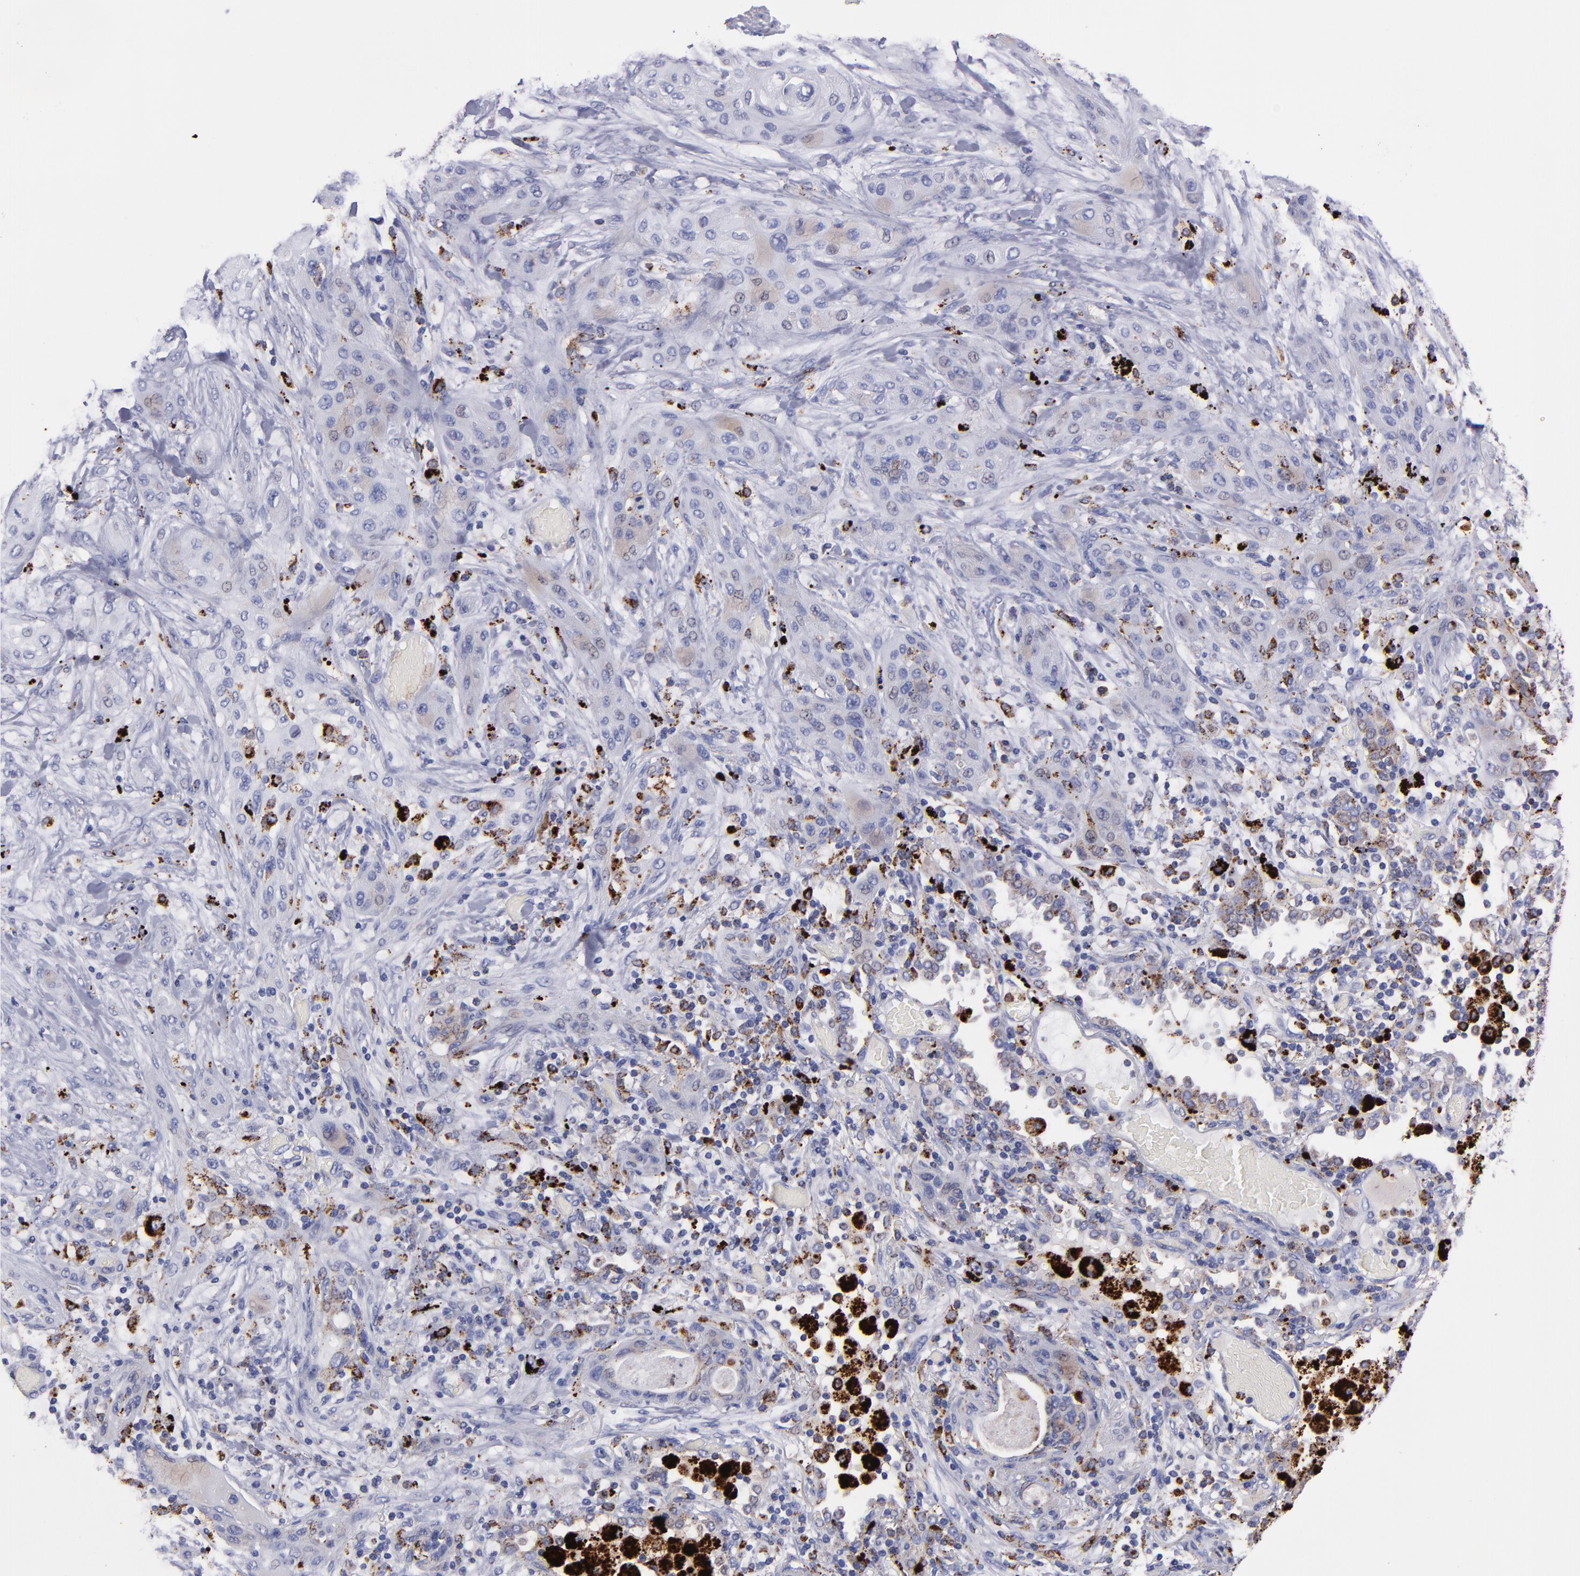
{"staining": {"intensity": "weak", "quantity": "<25%", "location": "cytoplasmic/membranous"}, "tissue": "lung cancer", "cell_type": "Tumor cells", "image_type": "cancer", "snomed": [{"axis": "morphology", "description": "Squamous cell carcinoma, NOS"}, {"axis": "topography", "description": "Lung"}], "caption": "Immunohistochemical staining of human lung cancer (squamous cell carcinoma) shows no significant expression in tumor cells.", "gene": "CTSS", "patient": {"sex": "female", "age": 47}}